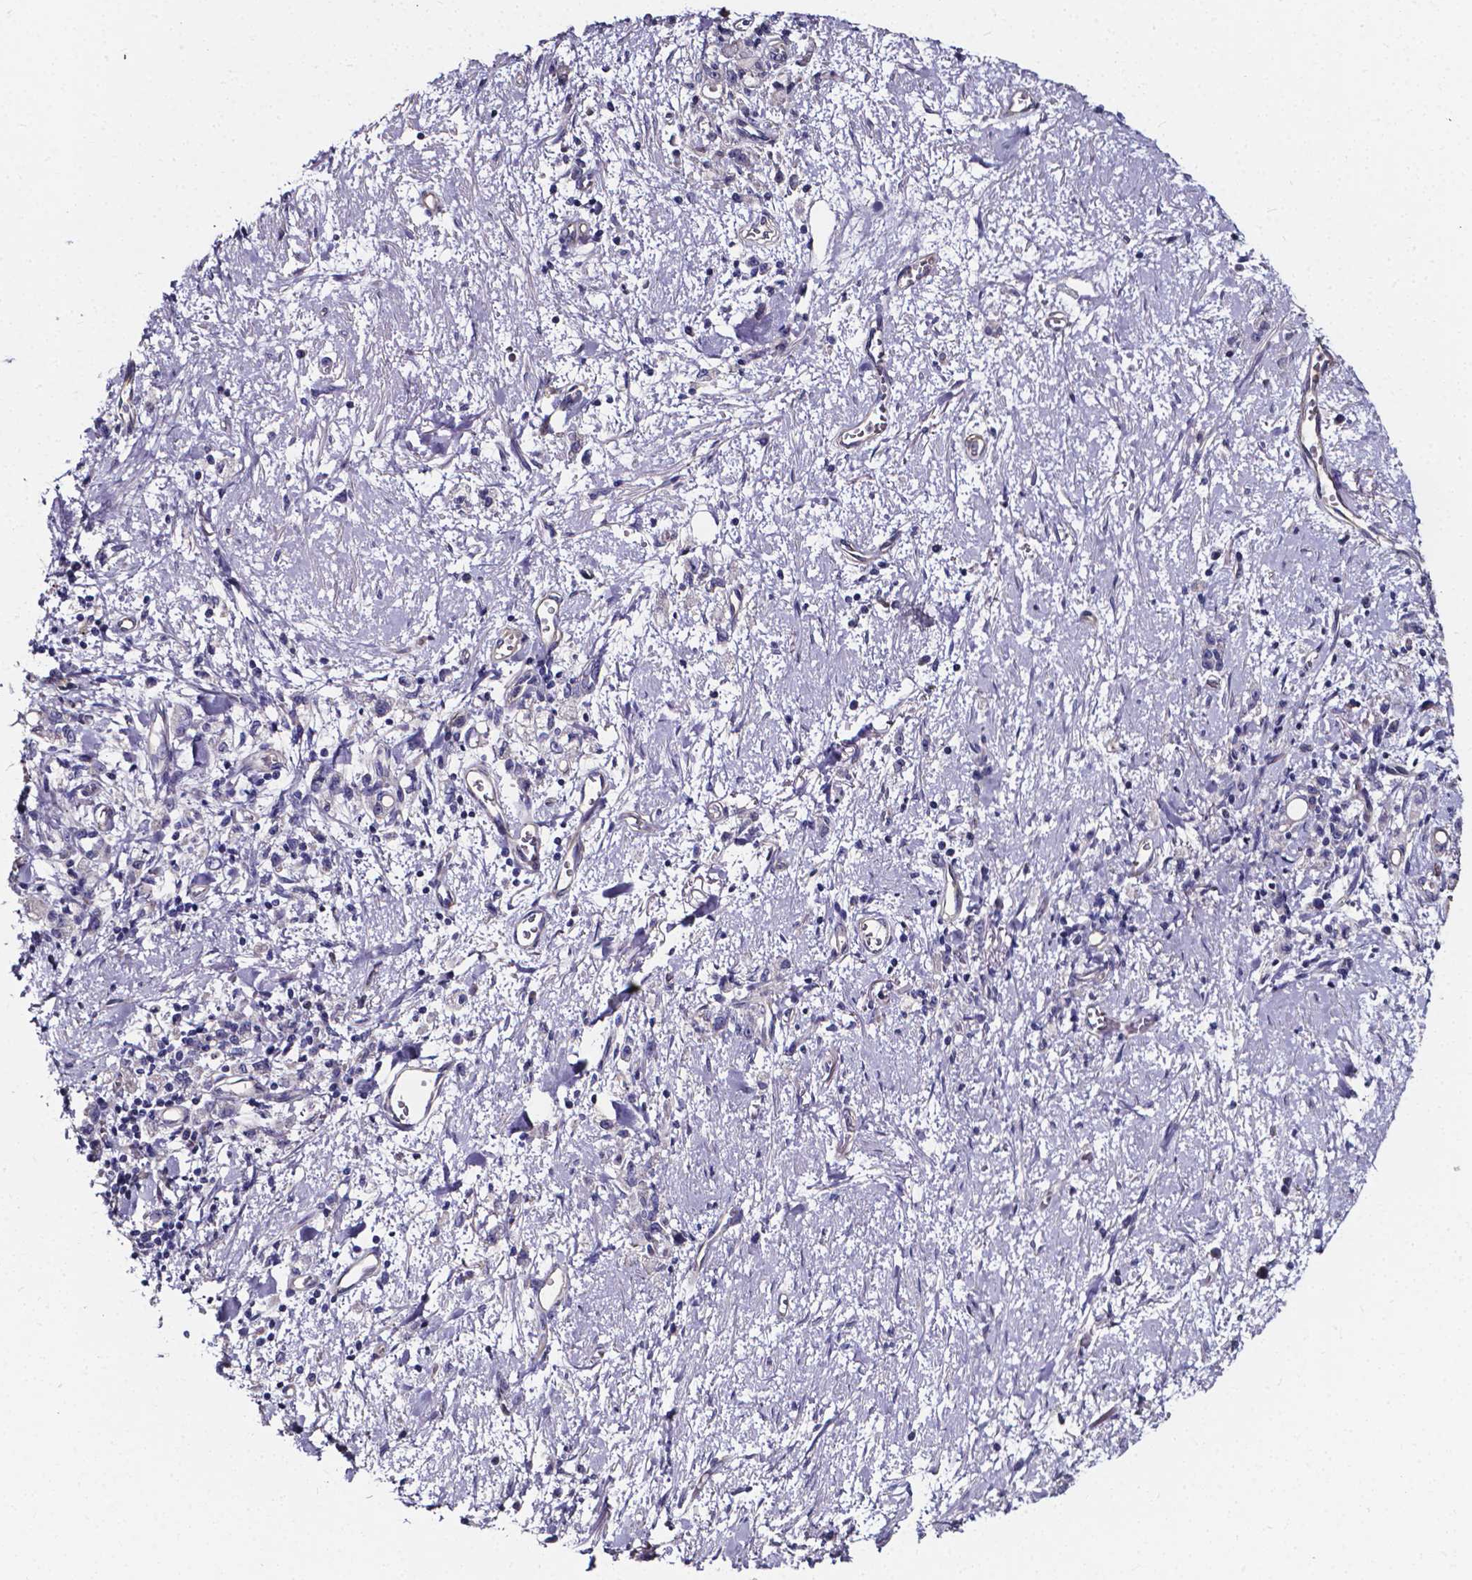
{"staining": {"intensity": "negative", "quantity": "none", "location": "none"}, "tissue": "stomach cancer", "cell_type": "Tumor cells", "image_type": "cancer", "snomed": [{"axis": "morphology", "description": "Adenocarcinoma, NOS"}, {"axis": "topography", "description": "Stomach"}], "caption": "Tumor cells show no significant positivity in stomach cancer (adenocarcinoma). (Brightfield microscopy of DAB immunohistochemistry at high magnification).", "gene": "CACNG8", "patient": {"sex": "male", "age": 77}}